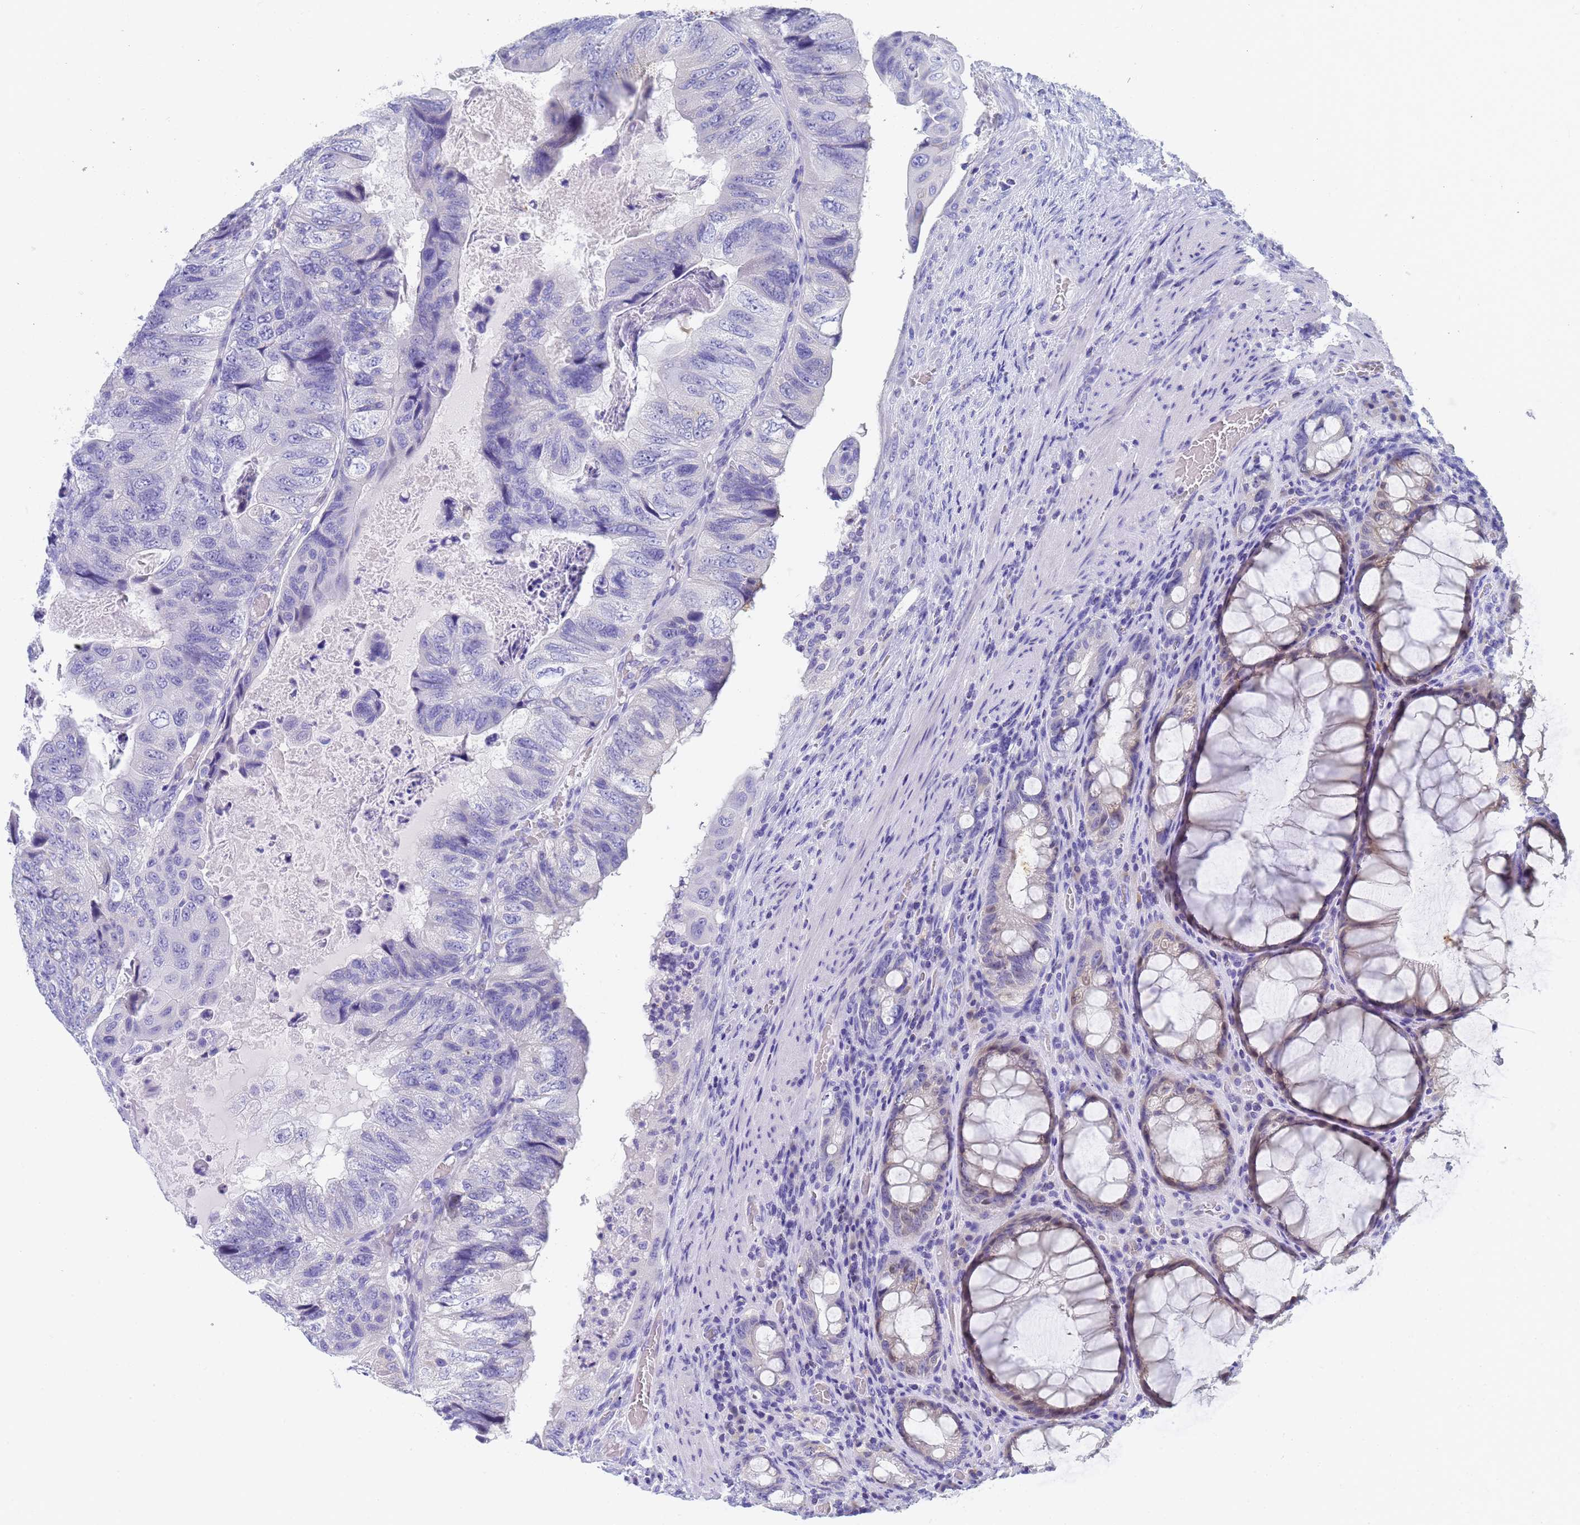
{"staining": {"intensity": "negative", "quantity": "none", "location": "none"}, "tissue": "colorectal cancer", "cell_type": "Tumor cells", "image_type": "cancer", "snomed": [{"axis": "morphology", "description": "Adenocarcinoma, NOS"}, {"axis": "topography", "description": "Rectum"}], "caption": "Immunohistochemistry (IHC) photomicrograph of colorectal adenocarcinoma stained for a protein (brown), which reveals no staining in tumor cells. Nuclei are stained in blue.", "gene": "STATH", "patient": {"sex": "male", "age": 63}}